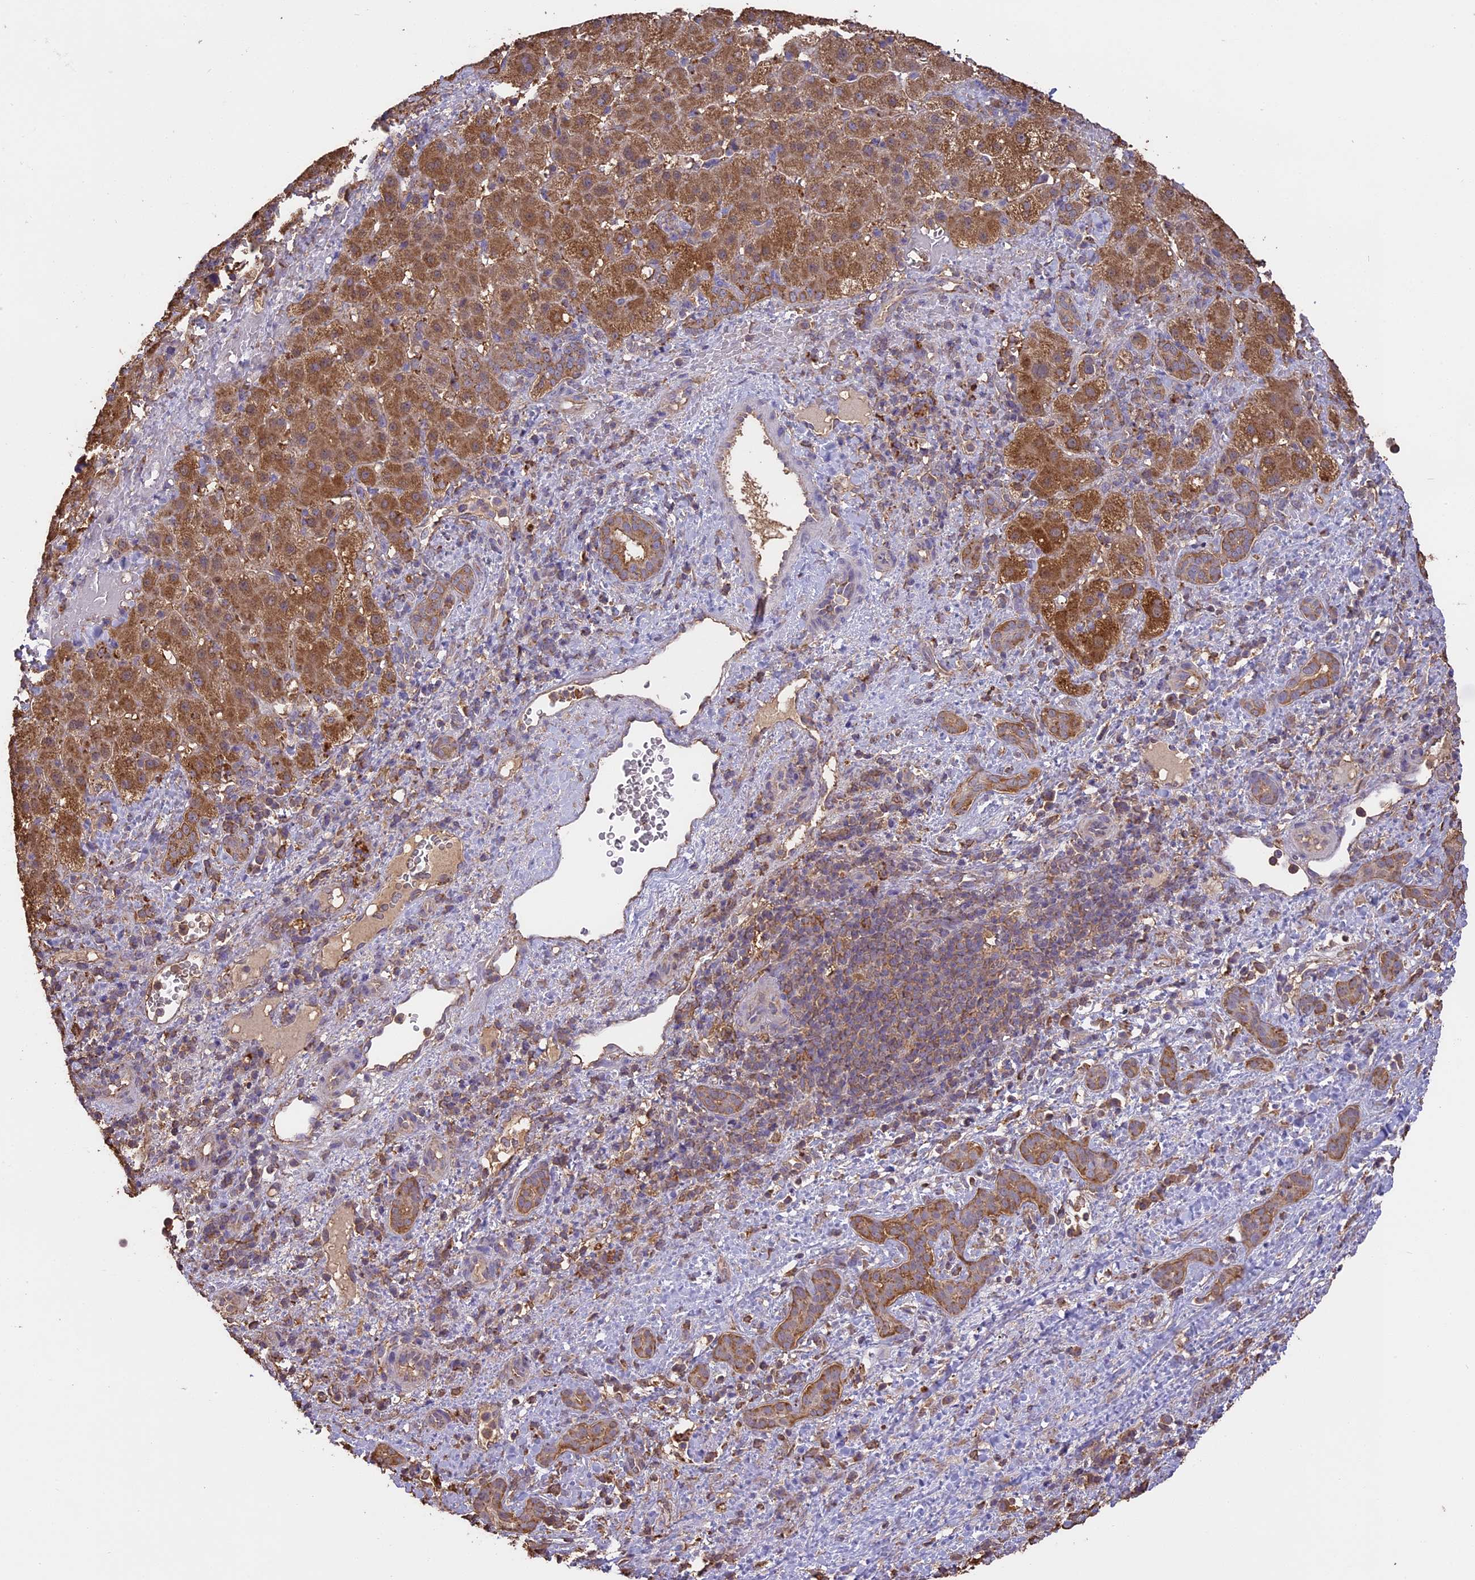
{"staining": {"intensity": "moderate", "quantity": ">75%", "location": "cytoplasmic/membranous"}, "tissue": "liver cancer", "cell_type": "Tumor cells", "image_type": "cancer", "snomed": [{"axis": "morphology", "description": "Normal tissue, NOS"}, {"axis": "morphology", "description": "Carcinoma, Hepatocellular, NOS"}, {"axis": "topography", "description": "Liver"}], "caption": "A brown stain labels moderate cytoplasmic/membranous staining of a protein in human liver cancer tumor cells.", "gene": "ARHGAP19", "patient": {"sex": "male", "age": 57}}